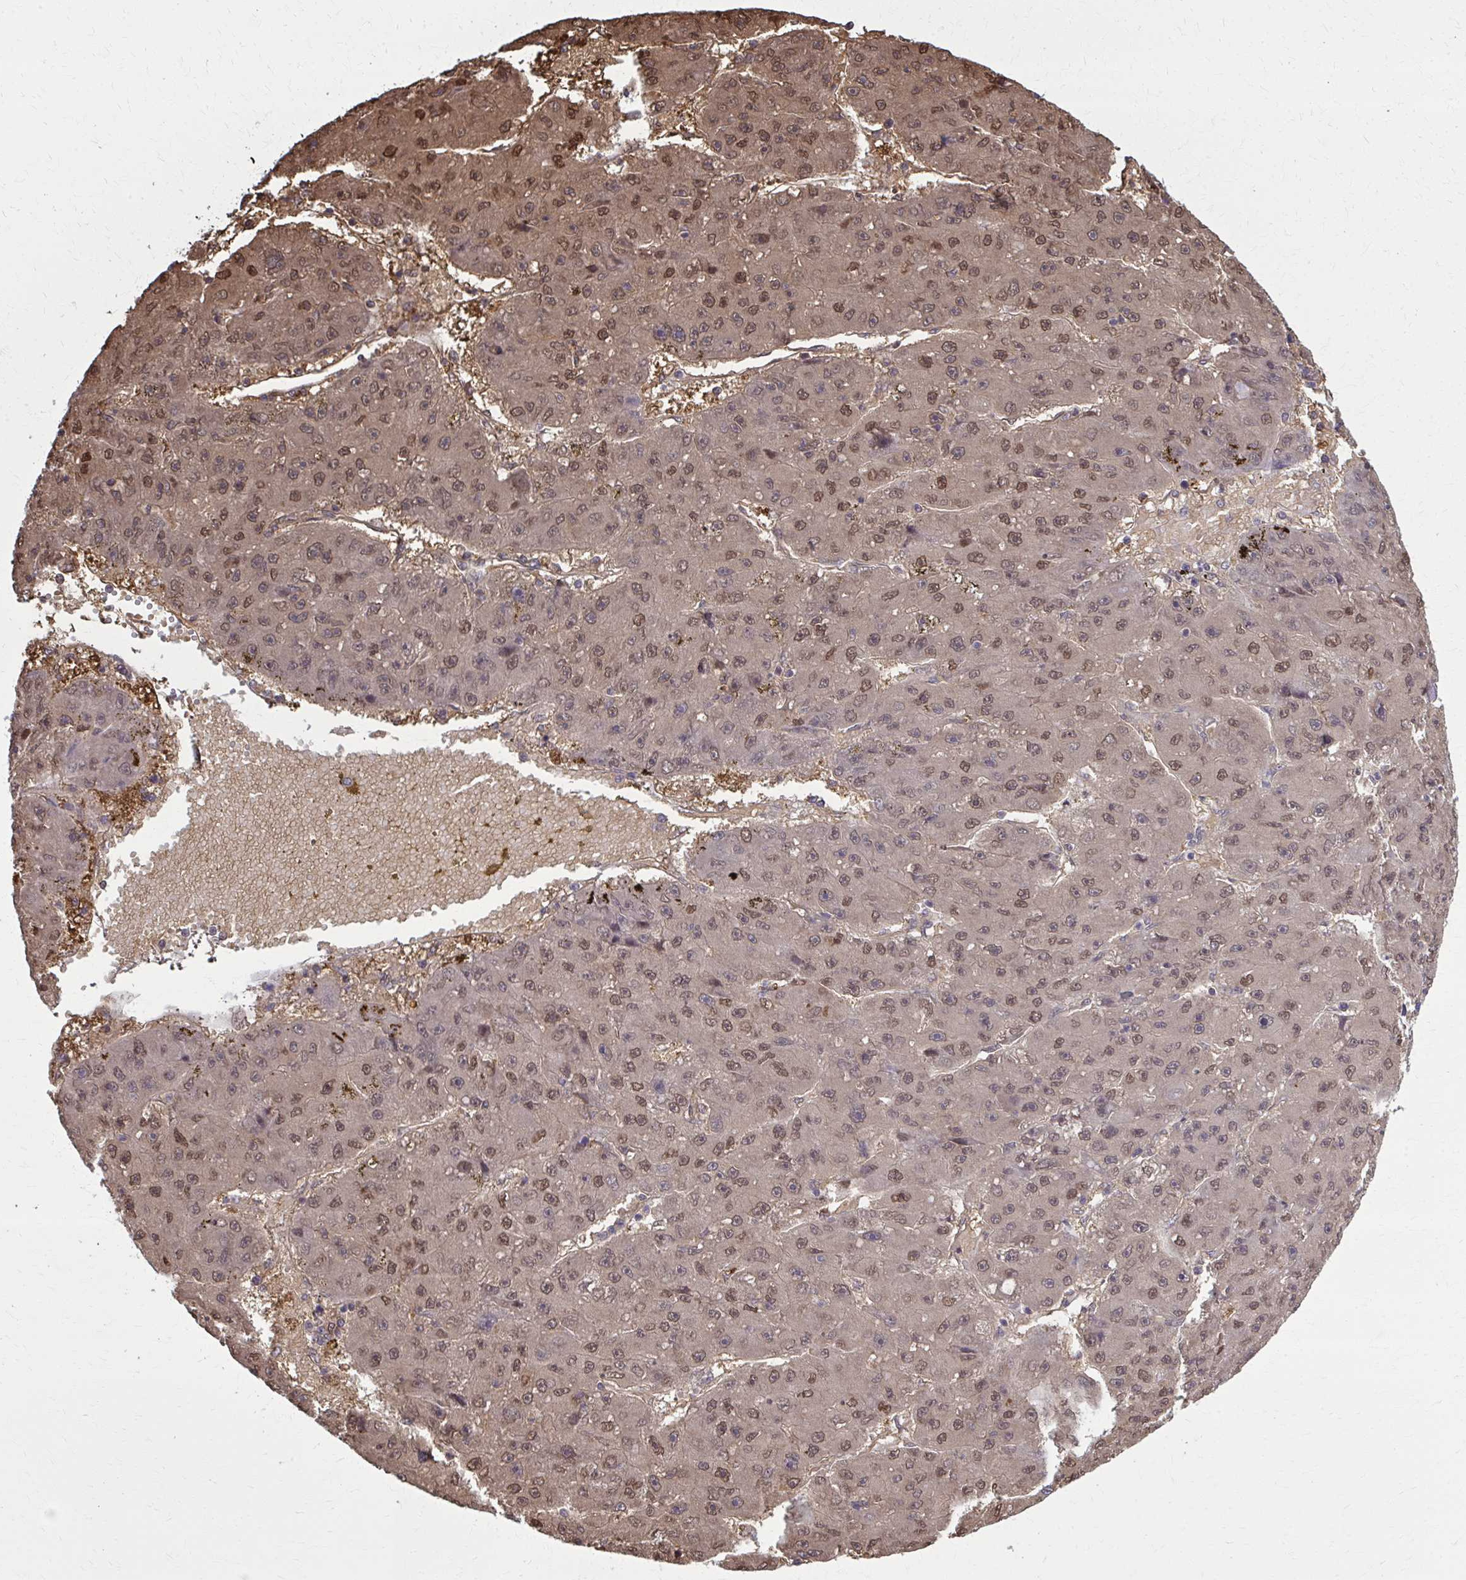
{"staining": {"intensity": "moderate", "quantity": ">75%", "location": "cytoplasmic/membranous,nuclear"}, "tissue": "liver cancer", "cell_type": "Tumor cells", "image_type": "cancer", "snomed": [{"axis": "morphology", "description": "Carcinoma, Hepatocellular, NOS"}, {"axis": "topography", "description": "Liver"}], "caption": "IHC histopathology image of neoplastic tissue: human hepatocellular carcinoma (liver) stained using immunohistochemistry (IHC) displays medium levels of moderate protein expression localized specifically in the cytoplasmic/membranous and nuclear of tumor cells, appearing as a cytoplasmic/membranous and nuclear brown color.", "gene": "MDH1", "patient": {"sex": "male", "age": 67}}